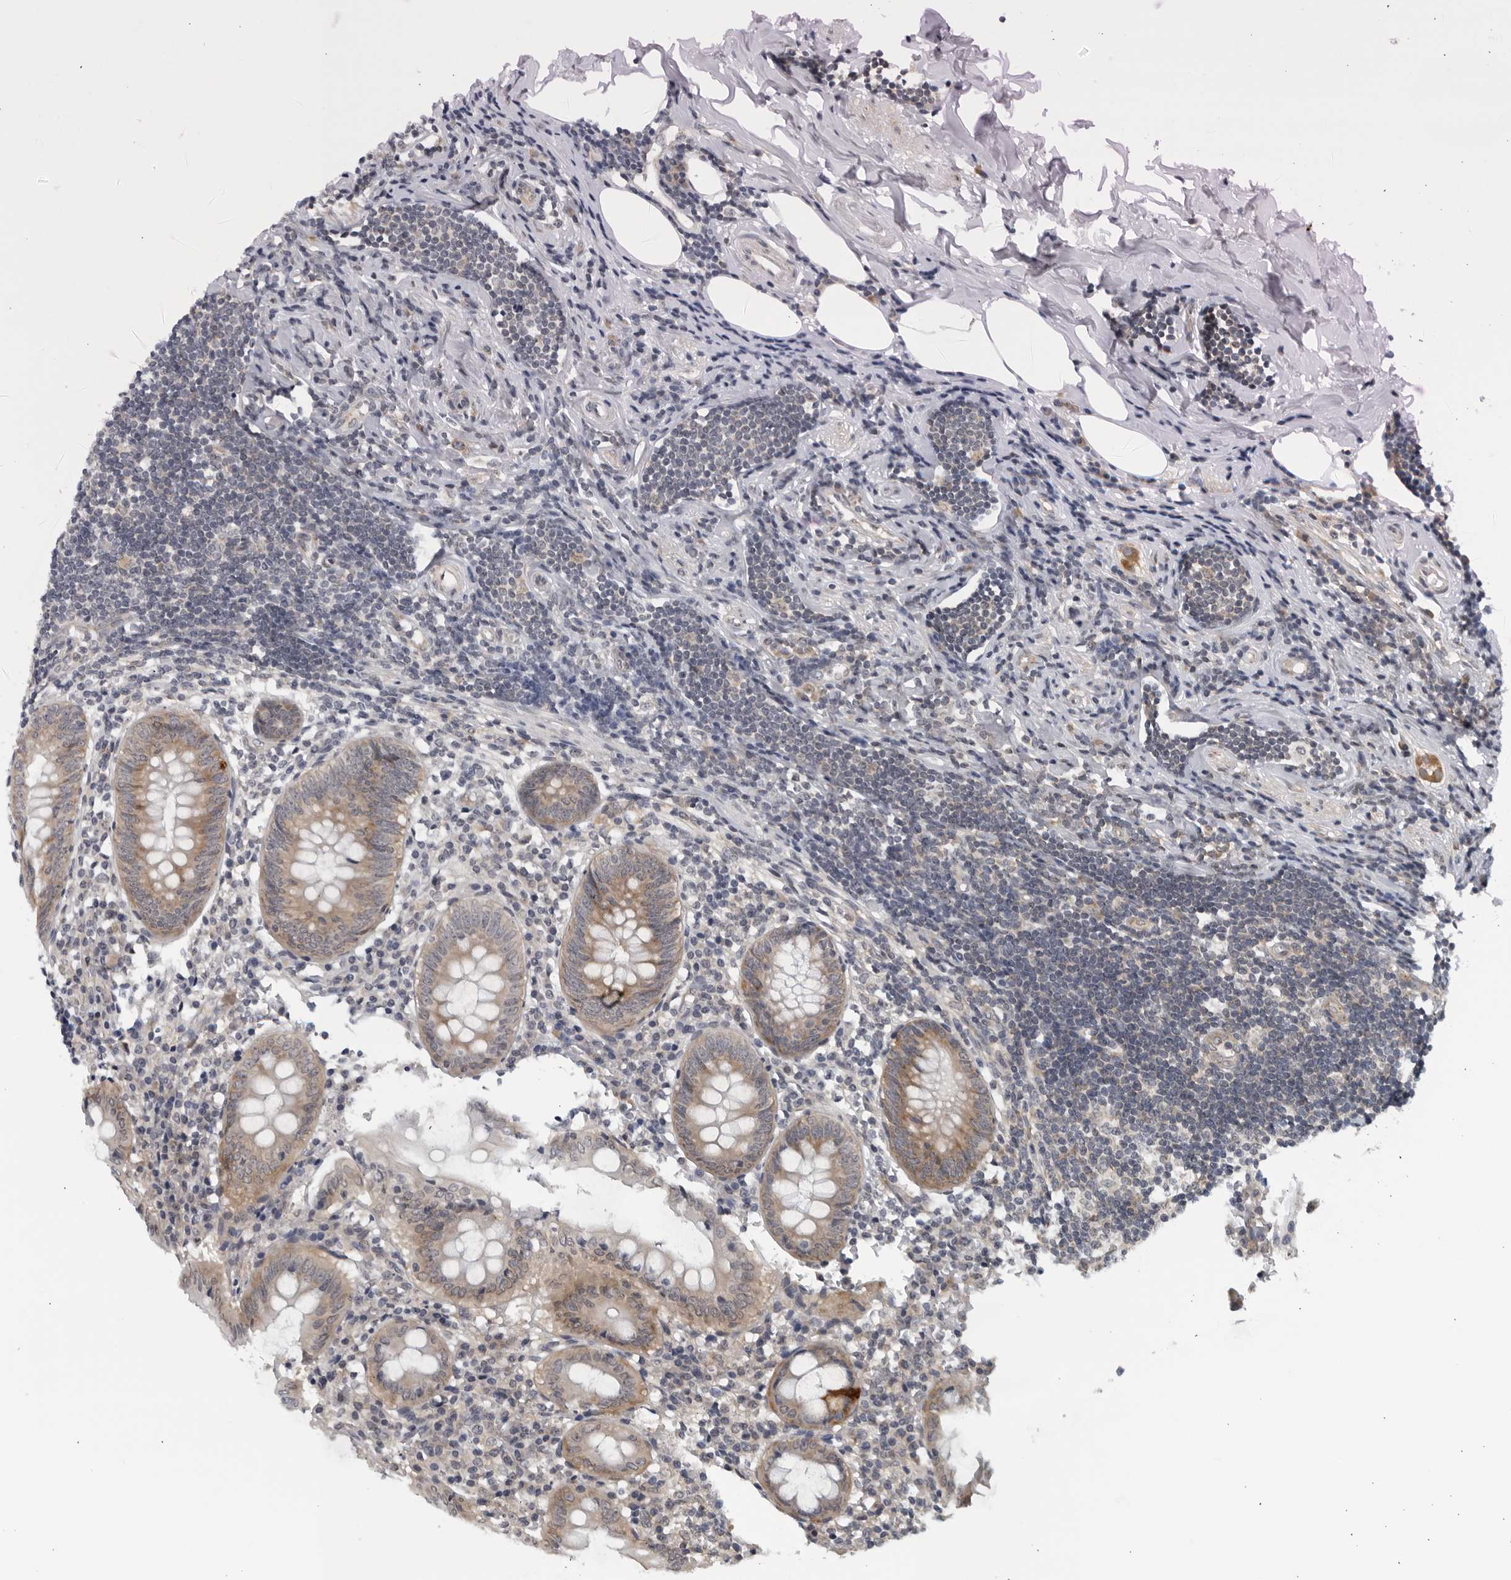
{"staining": {"intensity": "moderate", "quantity": ">75%", "location": "cytoplasmic/membranous"}, "tissue": "appendix", "cell_type": "Glandular cells", "image_type": "normal", "snomed": [{"axis": "morphology", "description": "Normal tissue, NOS"}, {"axis": "topography", "description": "Appendix"}], "caption": "The histopathology image reveals immunohistochemical staining of benign appendix. There is moderate cytoplasmic/membranous staining is present in approximately >75% of glandular cells. (brown staining indicates protein expression, while blue staining denotes nuclei).", "gene": "RC3H1", "patient": {"sex": "female", "age": 54}}